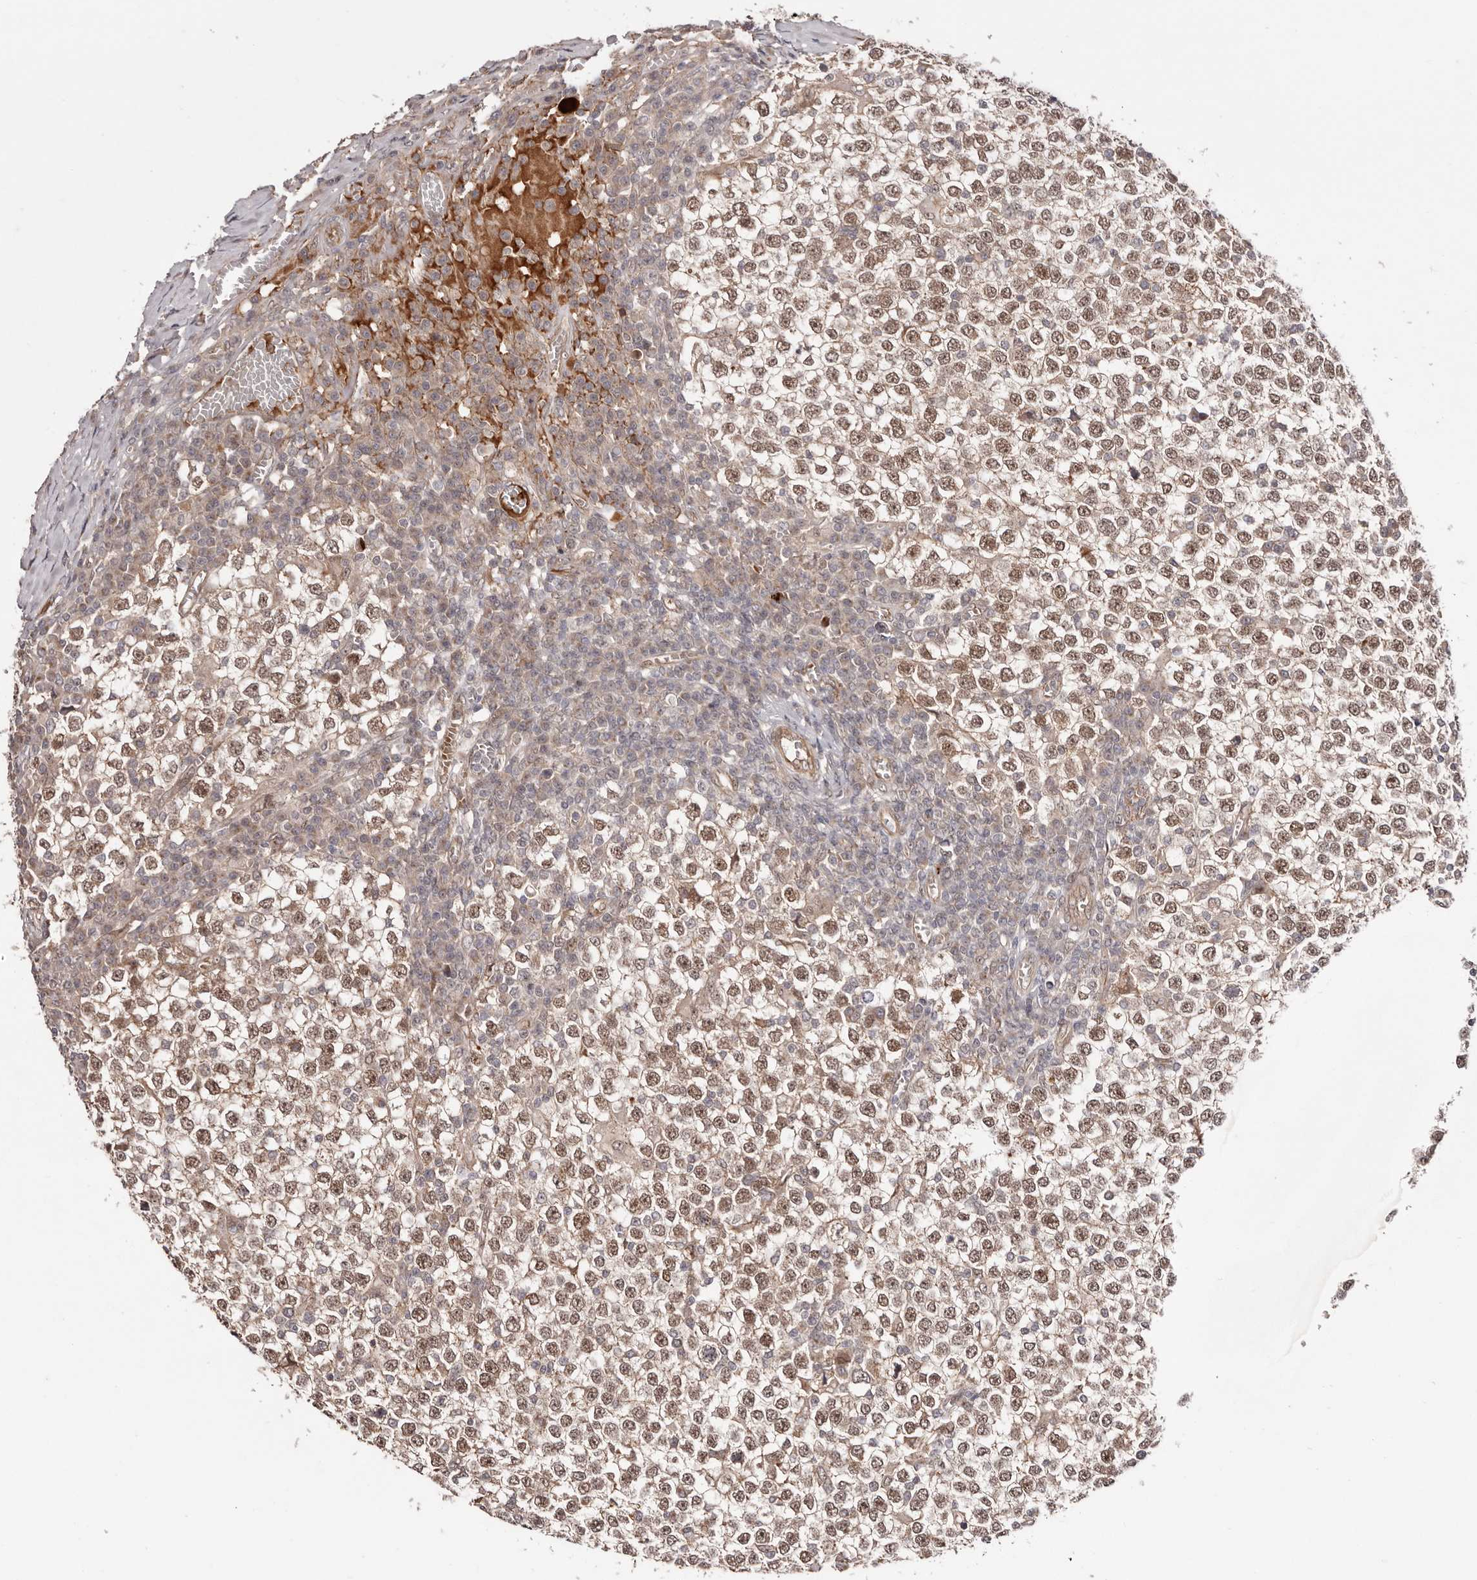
{"staining": {"intensity": "moderate", "quantity": ">75%", "location": "cytoplasmic/membranous,nuclear"}, "tissue": "testis cancer", "cell_type": "Tumor cells", "image_type": "cancer", "snomed": [{"axis": "morphology", "description": "Seminoma, NOS"}, {"axis": "topography", "description": "Testis"}], "caption": "High-power microscopy captured an immunohistochemistry (IHC) image of testis cancer (seminoma), revealing moderate cytoplasmic/membranous and nuclear expression in approximately >75% of tumor cells.", "gene": "EGR3", "patient": {"sex": "male", "age": 65}}